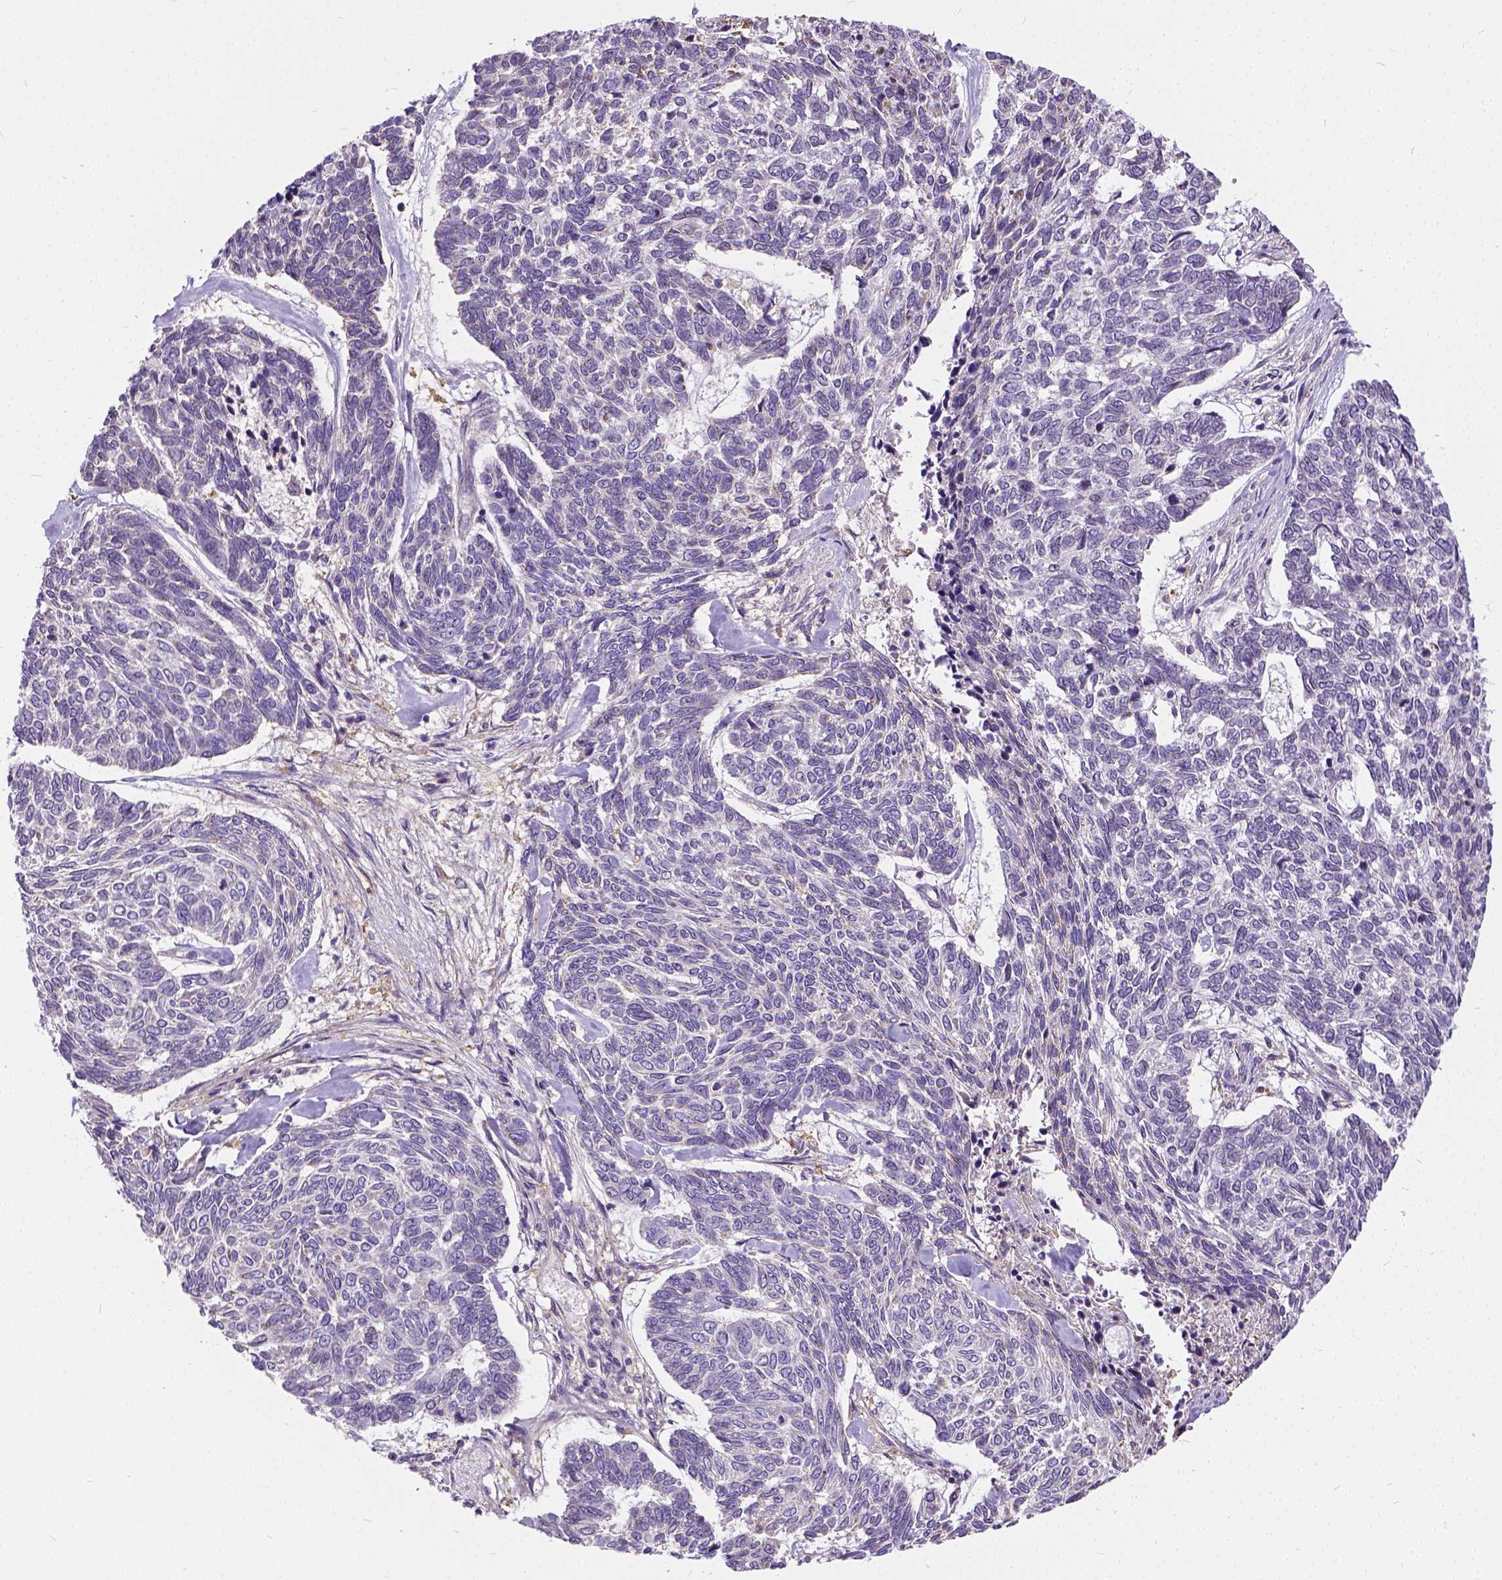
{"staining": {"intensity": "negative", "quantity": "none", "location": "none"}, "tissue": "skin cancer", "cell_type": "Tumor cells", "image_type": "cancer", "snomed": [{"axis": "morphology", "description": "Basal cell carcinoma"}, {"axis": "topography", "description": "Skin"}], "caption": "Skin cancer was stained to show a protein in brown. There is no significant positivity in tumor cells.", "gene": "CADM4", "patient": {"sex": "female", "age": 65}}